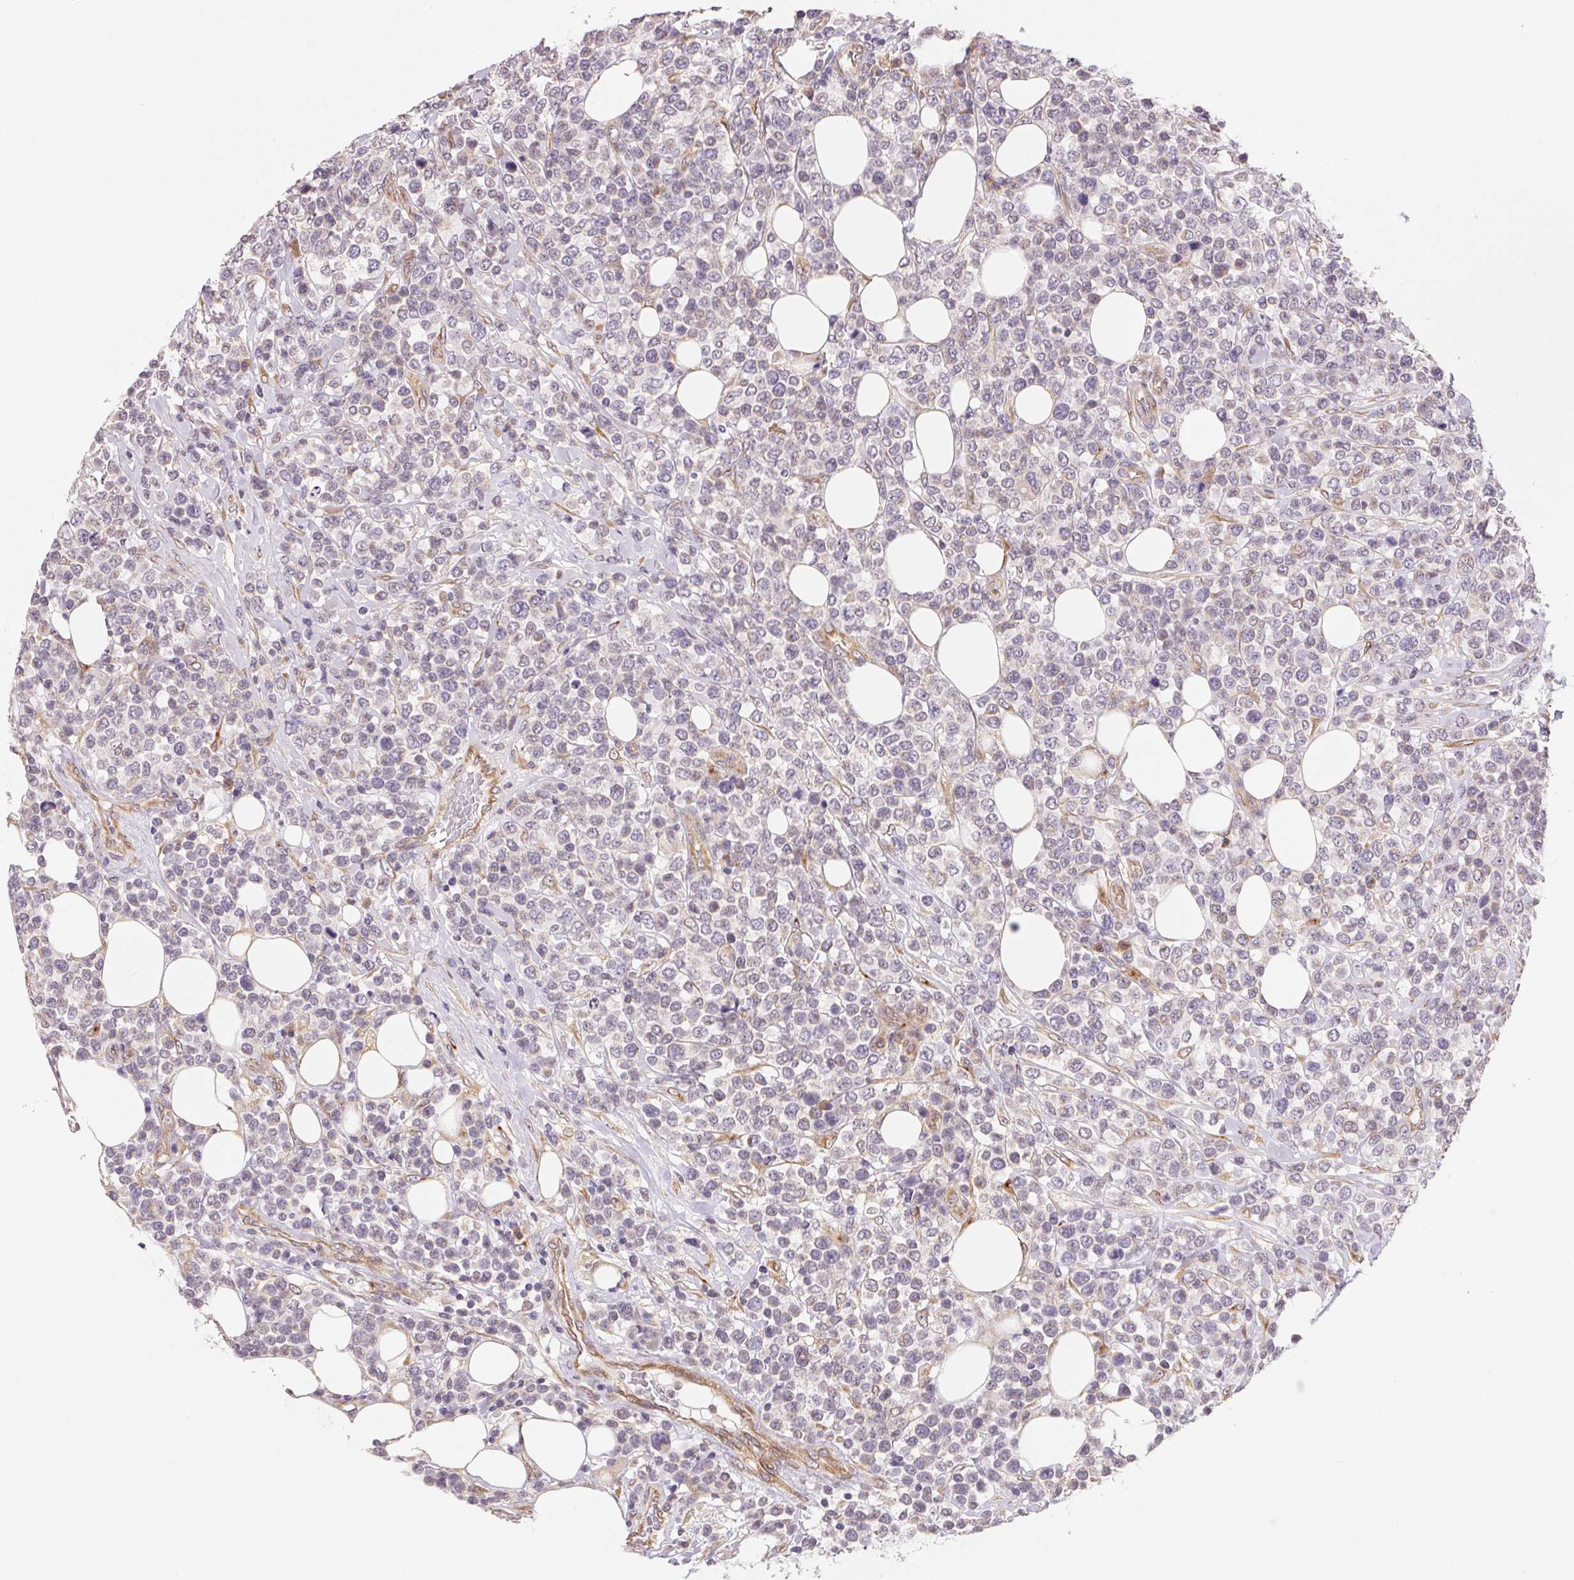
{"staining": {"intensity": "negative", "quantity": "none", "location": "none"}, "tissue": "lymphoma", "cell_type": "Tumor cells", "image_type": "cancer", "snomed": [{"axis": "morphology", "description": "Malignant lymphoma, non-Hodgkin's type, High grade"}, {"axis": "topography", "description": "Soft tissue"}], "caption": "An IHC photomicrograph of high-grade malignant lymphoma, non-Hodgkin's type is shown. There is no staining in tumor cells of high-grade malignant lymphoma, non-Hodgkin's type. (DAB IHC visualized using brightfield microscopy, high magnification).", "gene": "EI24", "patient": {"sex": "female", "age": 56}}